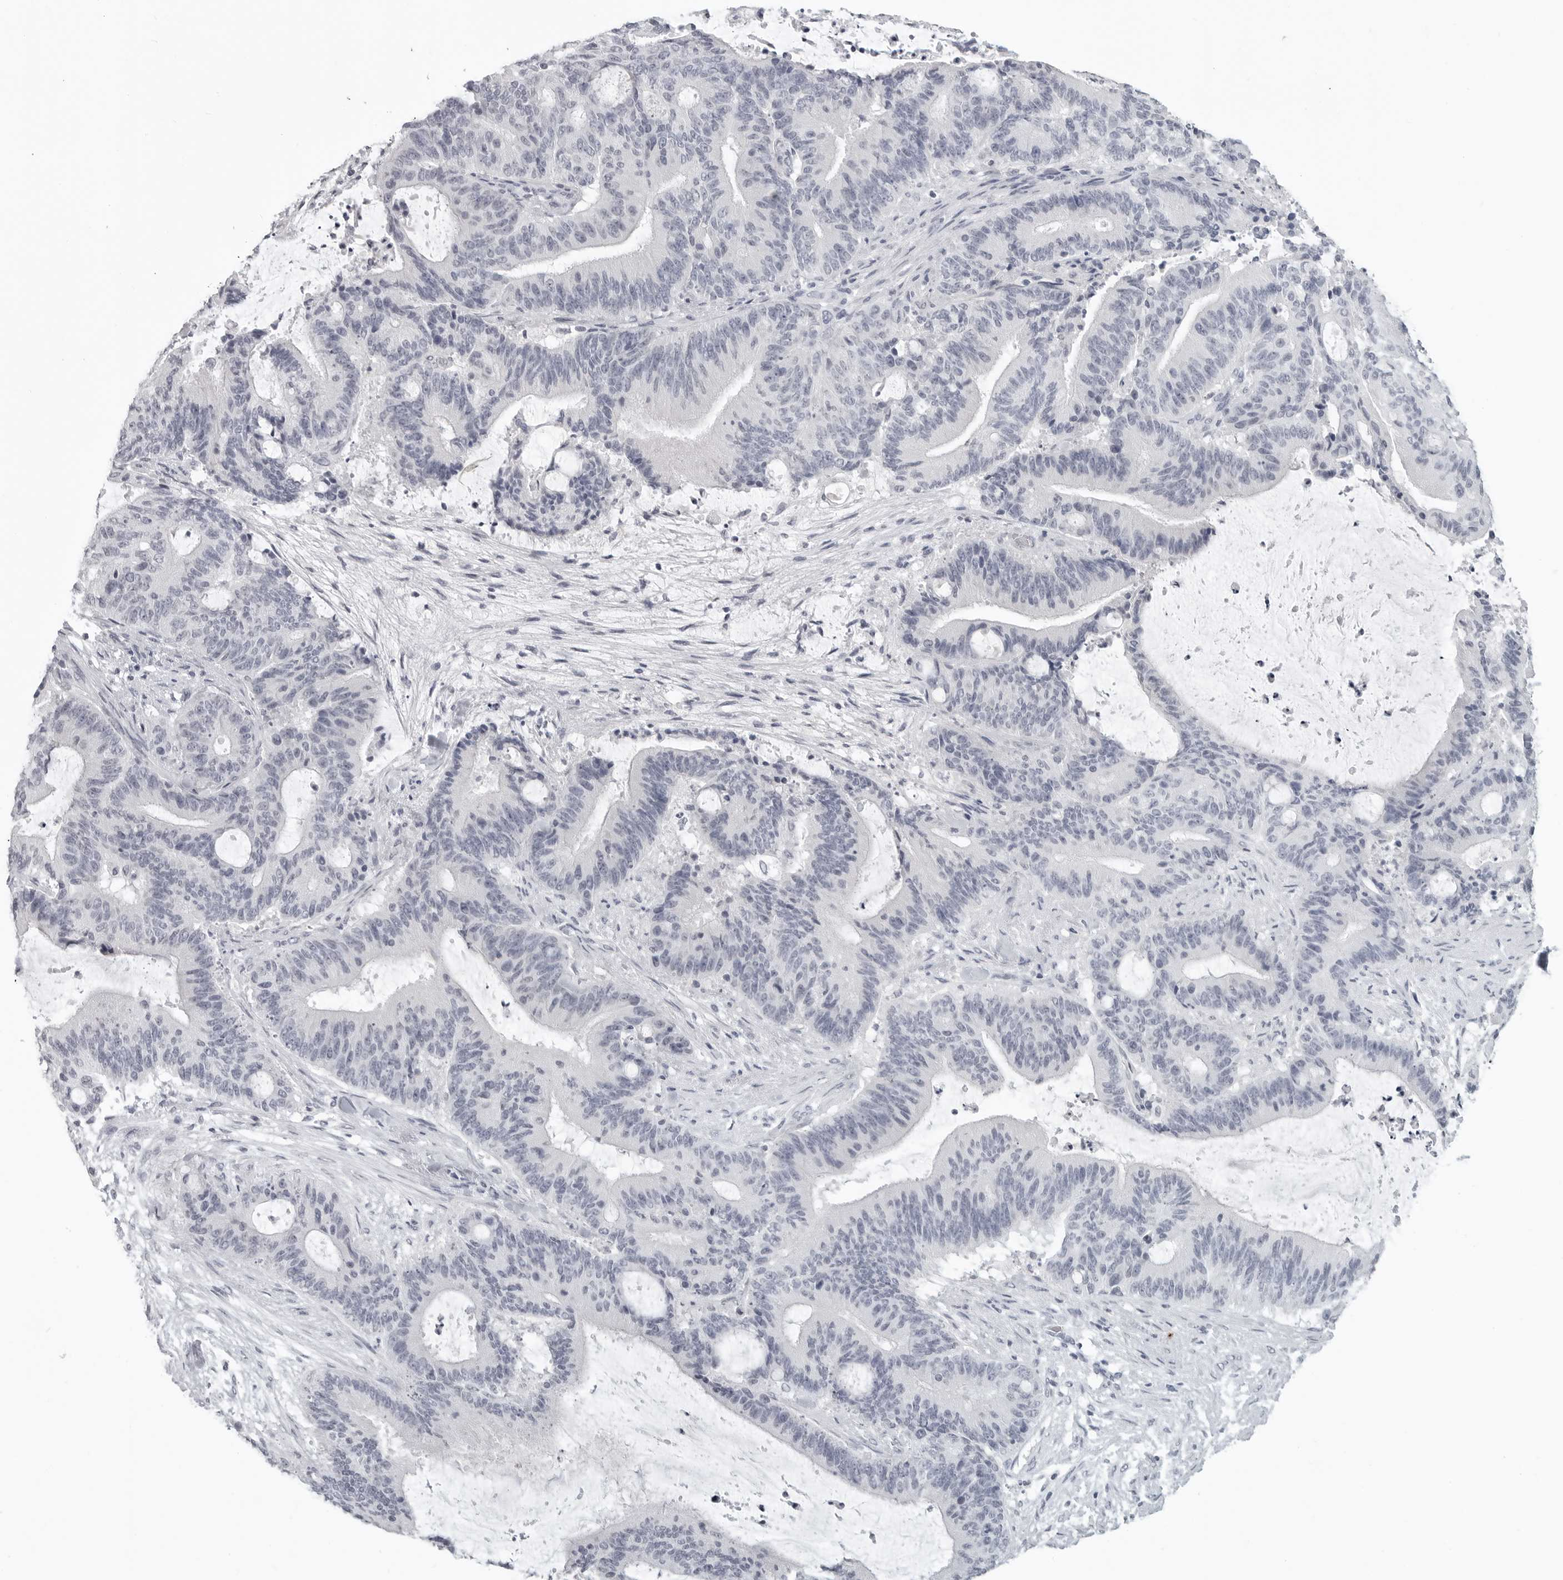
{"staining": {"intensity": "negative", "quantity": "none", "location": "none"}, "tissue": "liver cancer", "cell_type": "Tumor cells", "image_type": "cancer", "snomed": [{"axis": "morphology", "description": "Normal tissue, NOS"}, {"axis": "morphology", "description": "Cholangiocarcinoma"}, {"axis": "topography", "description": "Liver"}, {"axis": "topography", "description": "Peripheral nerve tissue"}], "caption": "Histopathology image shows no protein expression in tumor cells of liver cancer tissue. (DAB (3,3'-diaminobenzidine) immunohistochemistry with hematoxylin counter stain).", "gene": "BPIFA1", "patient": {"sex": "female", "age": 73}}